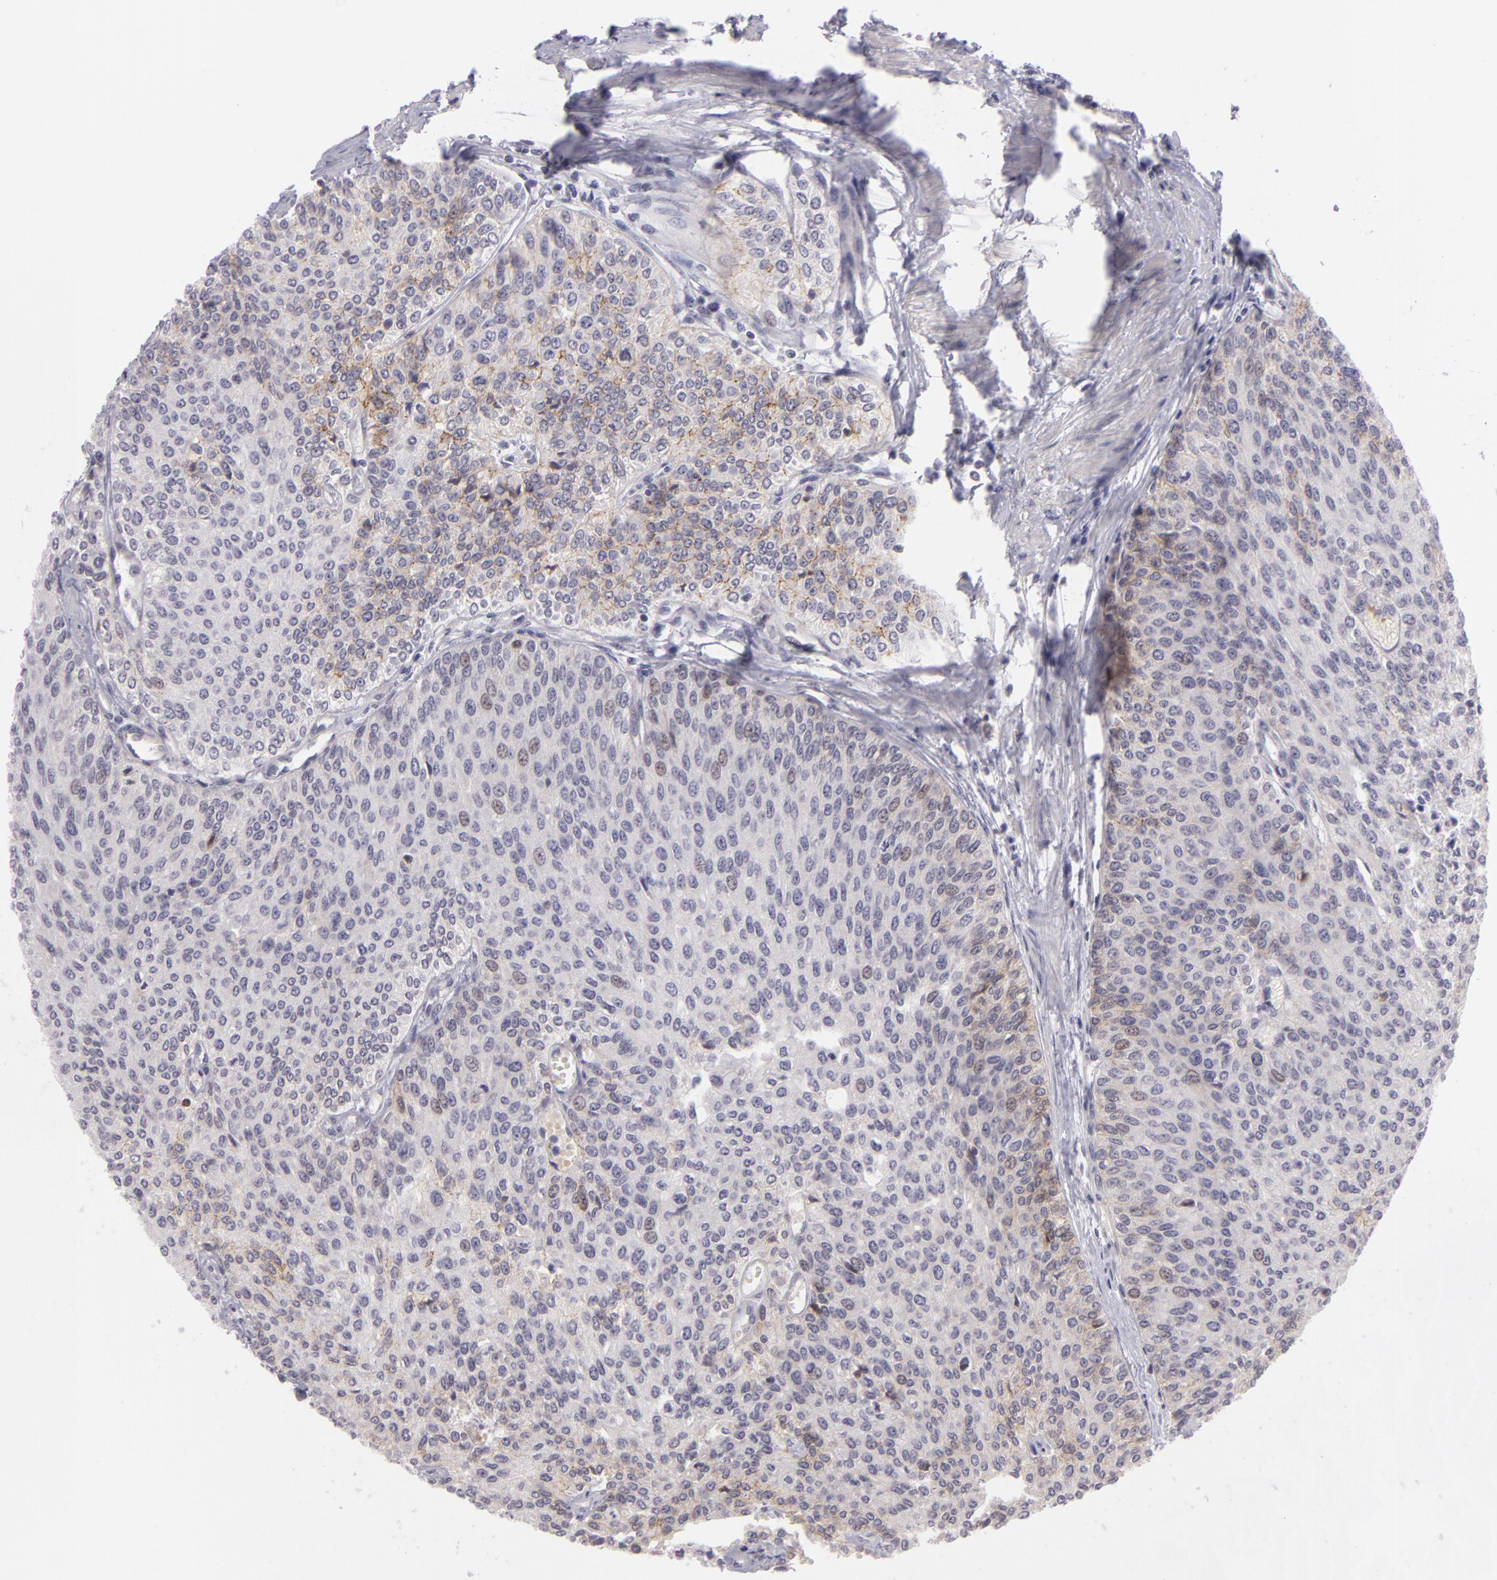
{"staining": {"intensity": "negative", "quantity": "none", "location": "none"}, "tissue": "urothelial cancer", "cell_type": "Tumor cells", "image_type": "cancer", "snomed": [{"axis": "morphology", "description": "Urothelial carcinoma, Low grade"}, {"axis": "topography", "description": "Urinary bladder"}], "caption": "Low-grade urothelial carcinoma stained for a protein using IHC displays no staining tumor cells.", "gene": "CTNNB1", "patient": {"sex": "female", "age": 73}}